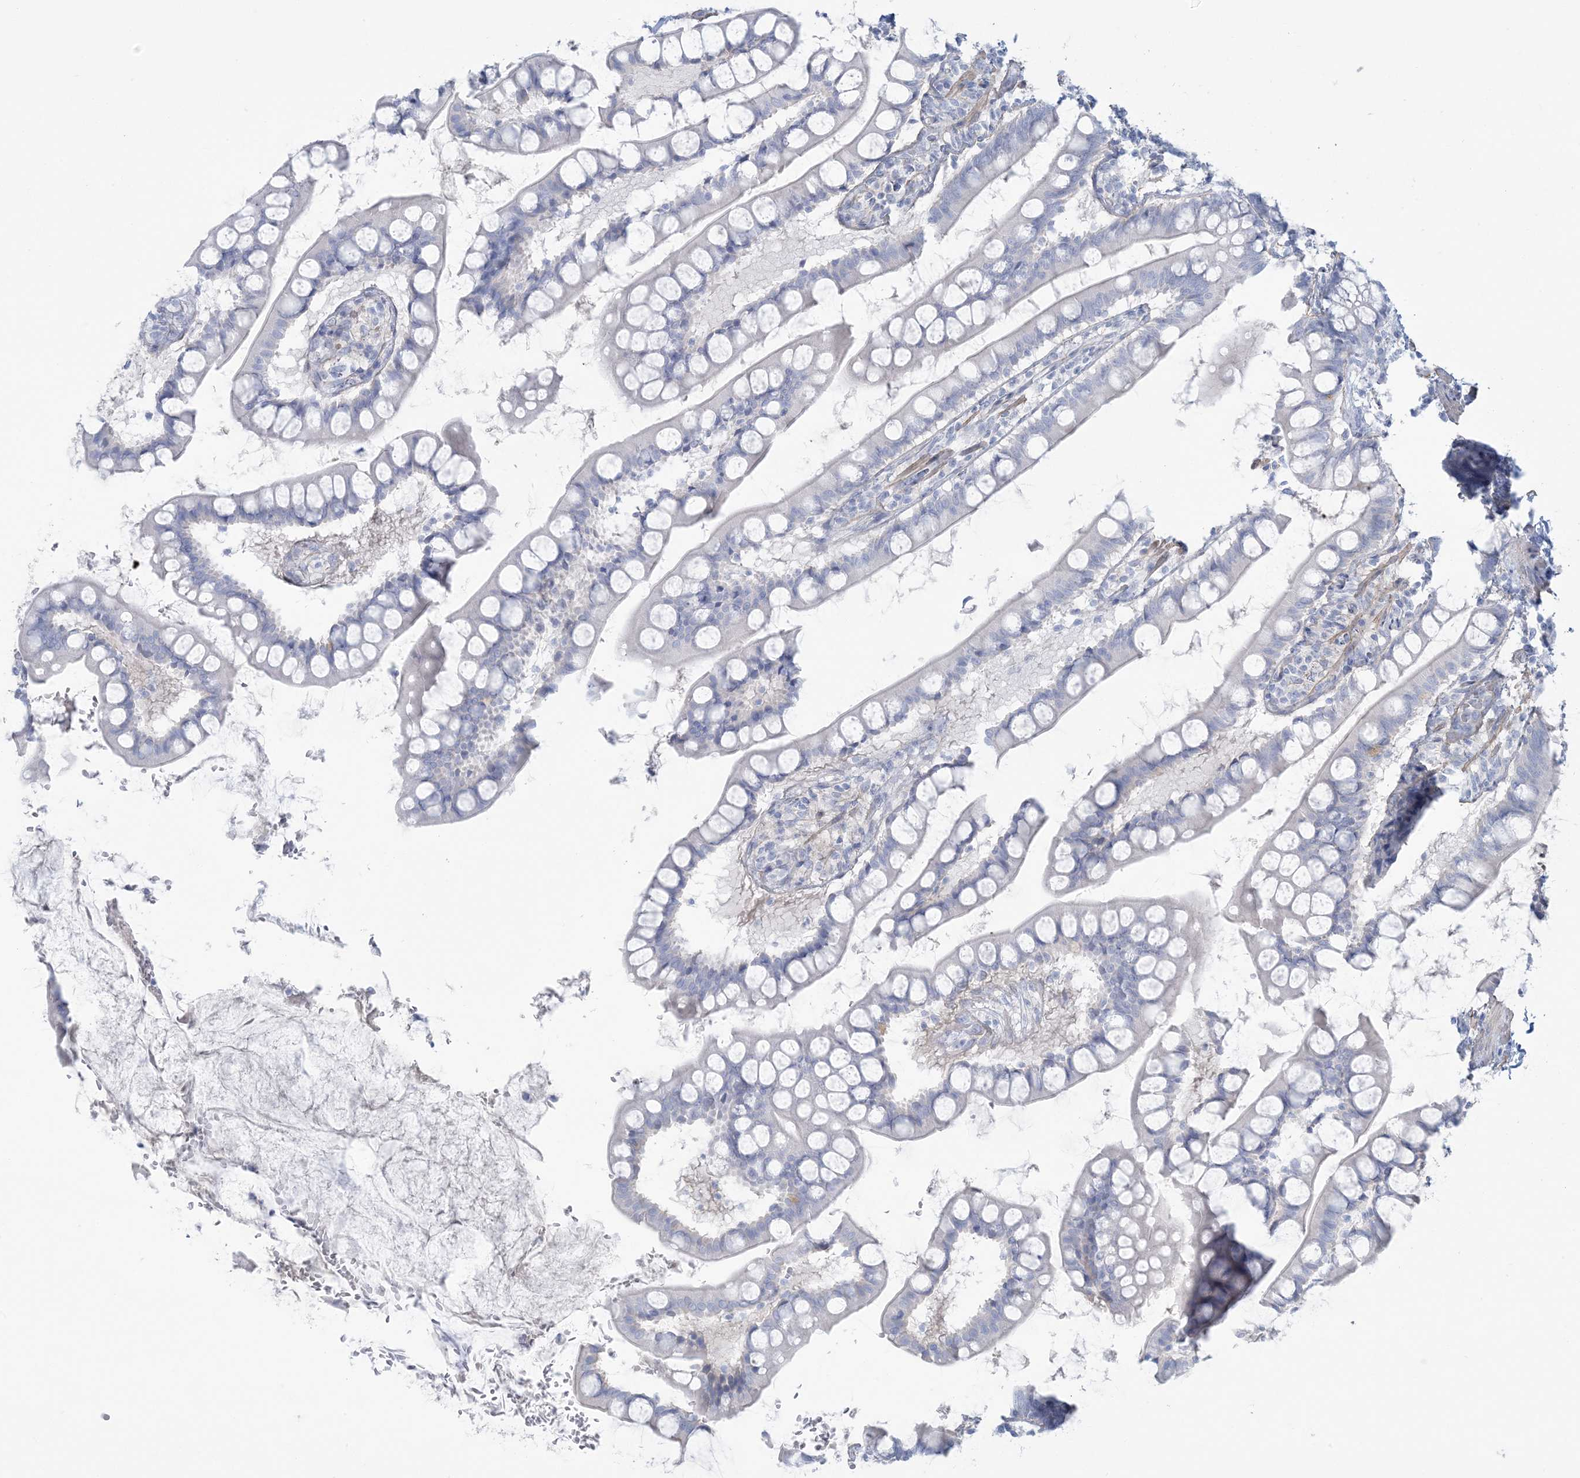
{"staining": {"intensity": "negative", "quantity": "none", "location": "none"}, "tissue": "small intestine", "cell_type": "Glandular cells", "image_type": "normal", "snomed": [{"axis": "morphology", "description": "Normal tissue, NOS"}, {"axis": "topography", "description": "Small intestine"}], "caption": "This is an immunohistochemistry image of unremarkable small intestine. There is no positivity in glandular cells.", "gene": "AGXT", "patient": {"sex": "male", "age": 52}}